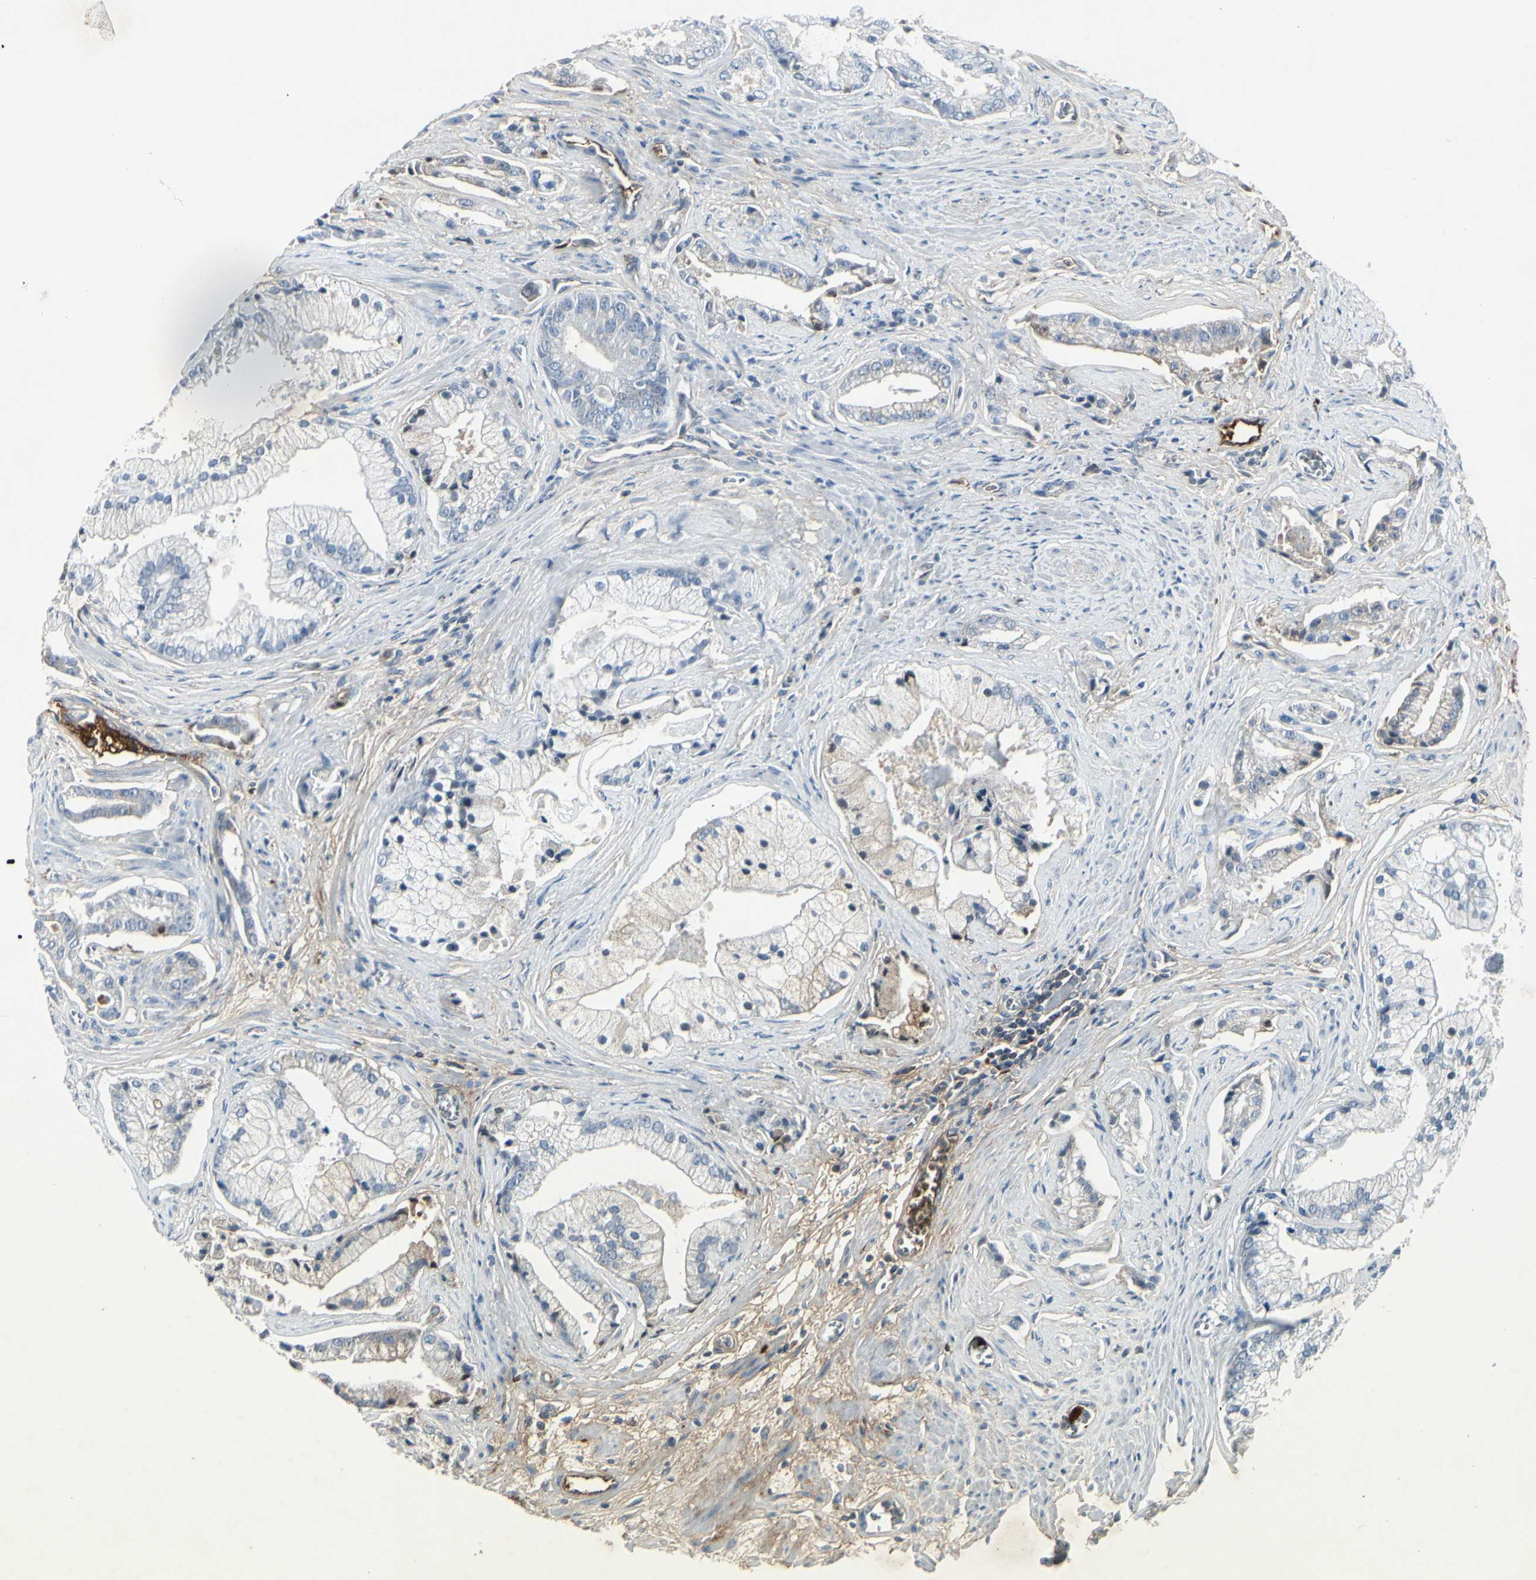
{"staining": {"intensity": "negative", "quantity": "none", "location": "none"}, "tissue": "prostate cancer", "cell_type": "Tumor cells", "image_type": "cancer", "snomed": [{"axis": "morphology", "description": "Adenocarcinoma, High grade"}, {"axis": "topography", "description": "Prostate"}], "caption": "There is no significant positivity in tumor cells of prostate cancer. (Stains: DAB immunohistochemistry with hematoxylin counter stain, Microscopy: brightfield microscopy at high magnification).", "gene": "IGHM", "patient": {"sex": "male", "age": 67}}